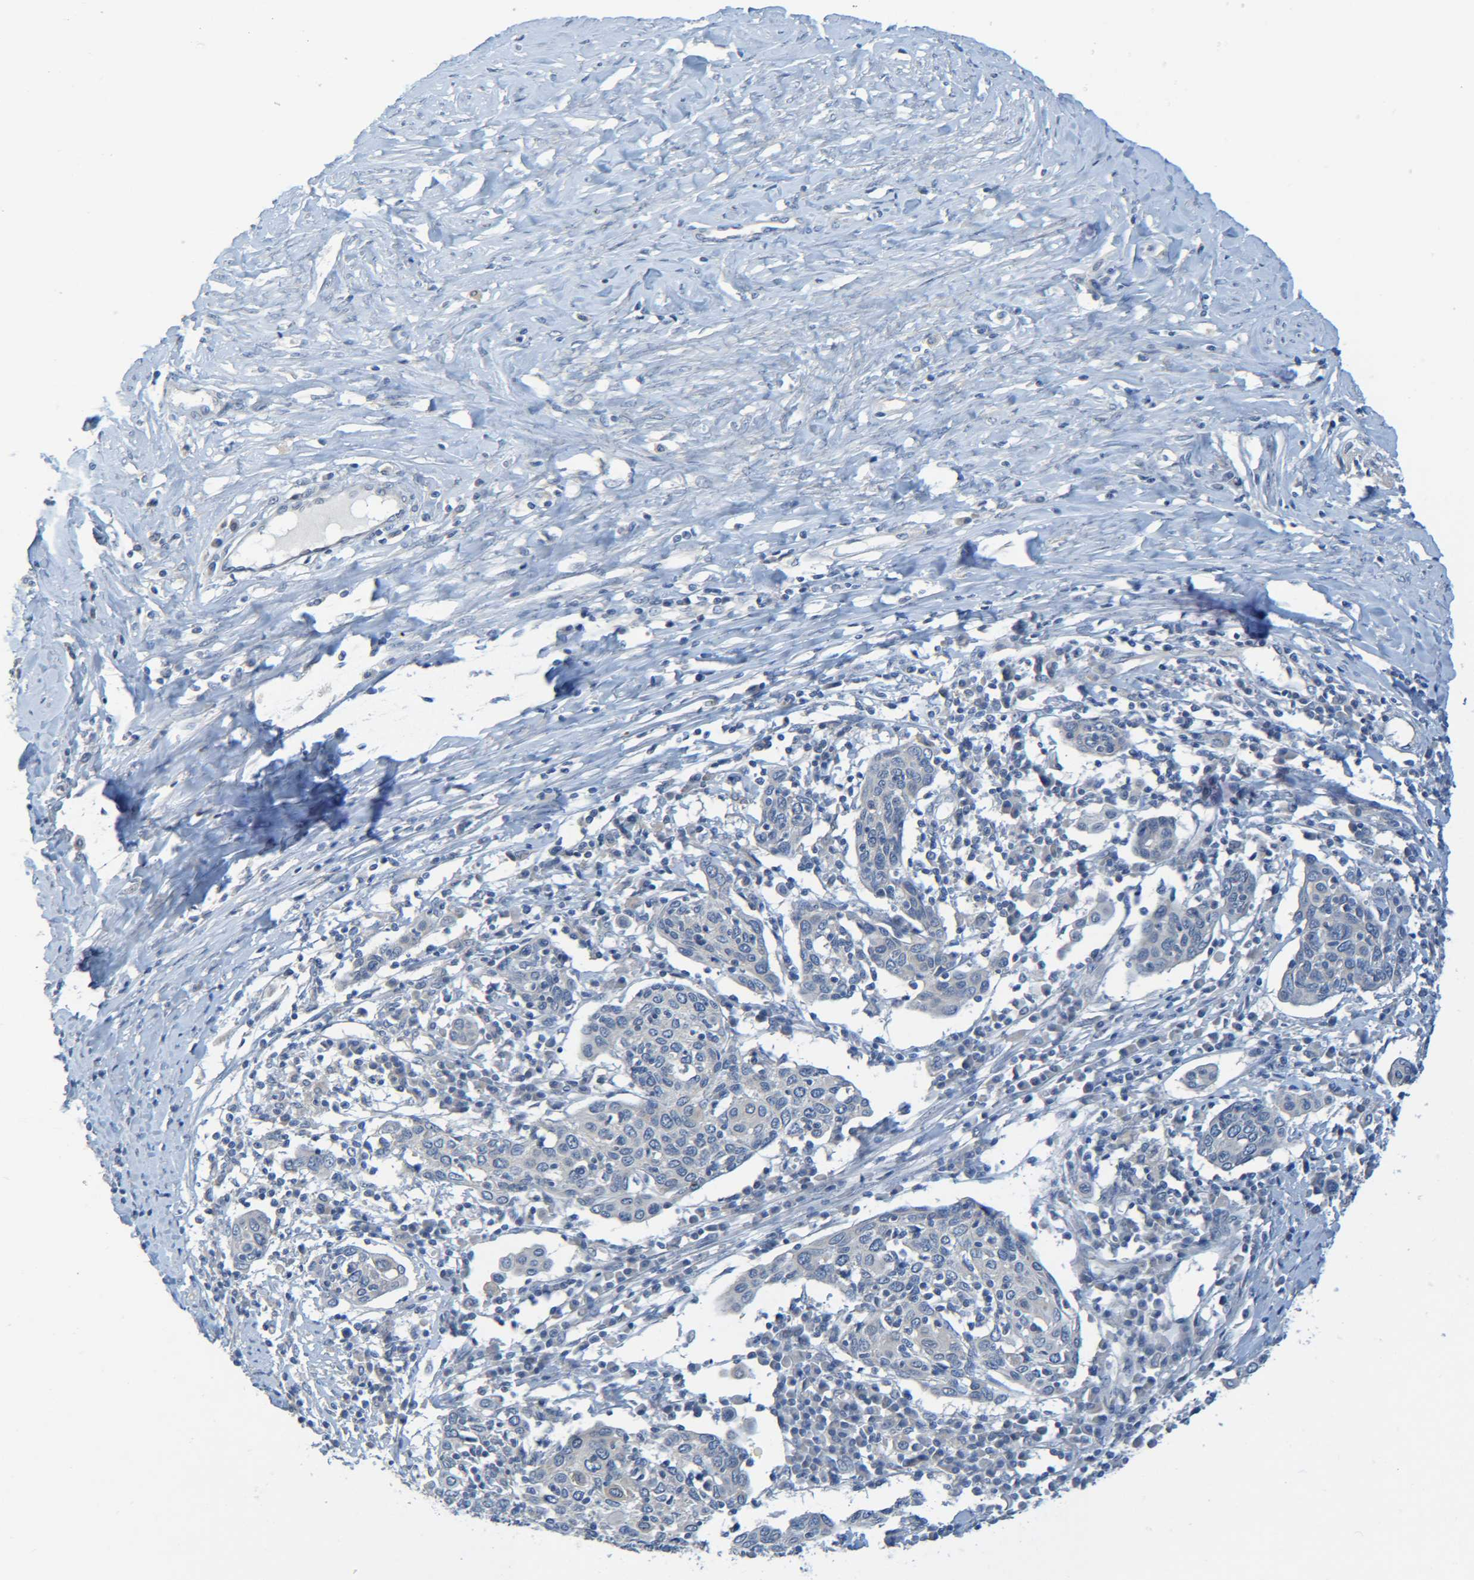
{"staining": {"intensity": "negative", "quantity": "none", "location": "none"}, "tissue": "cervical cancer", "cell_type": "Tumor cells", "image_type": "cancer", "snomed": [{"axis": "morphology", "description": "Squamous cell carcinoma, NOS"}, {"axis": "topography", "description": "Cervix"}], "caption": "High power microscopy photomicrograph of an immunohistochemistry (IHC) photomicrograph of squamous cell carcinoma (cervical), revealing no significant staining in tumor cells.", "gene": "CYP4F2", "patient": {"sex": "female", "age": 40}}